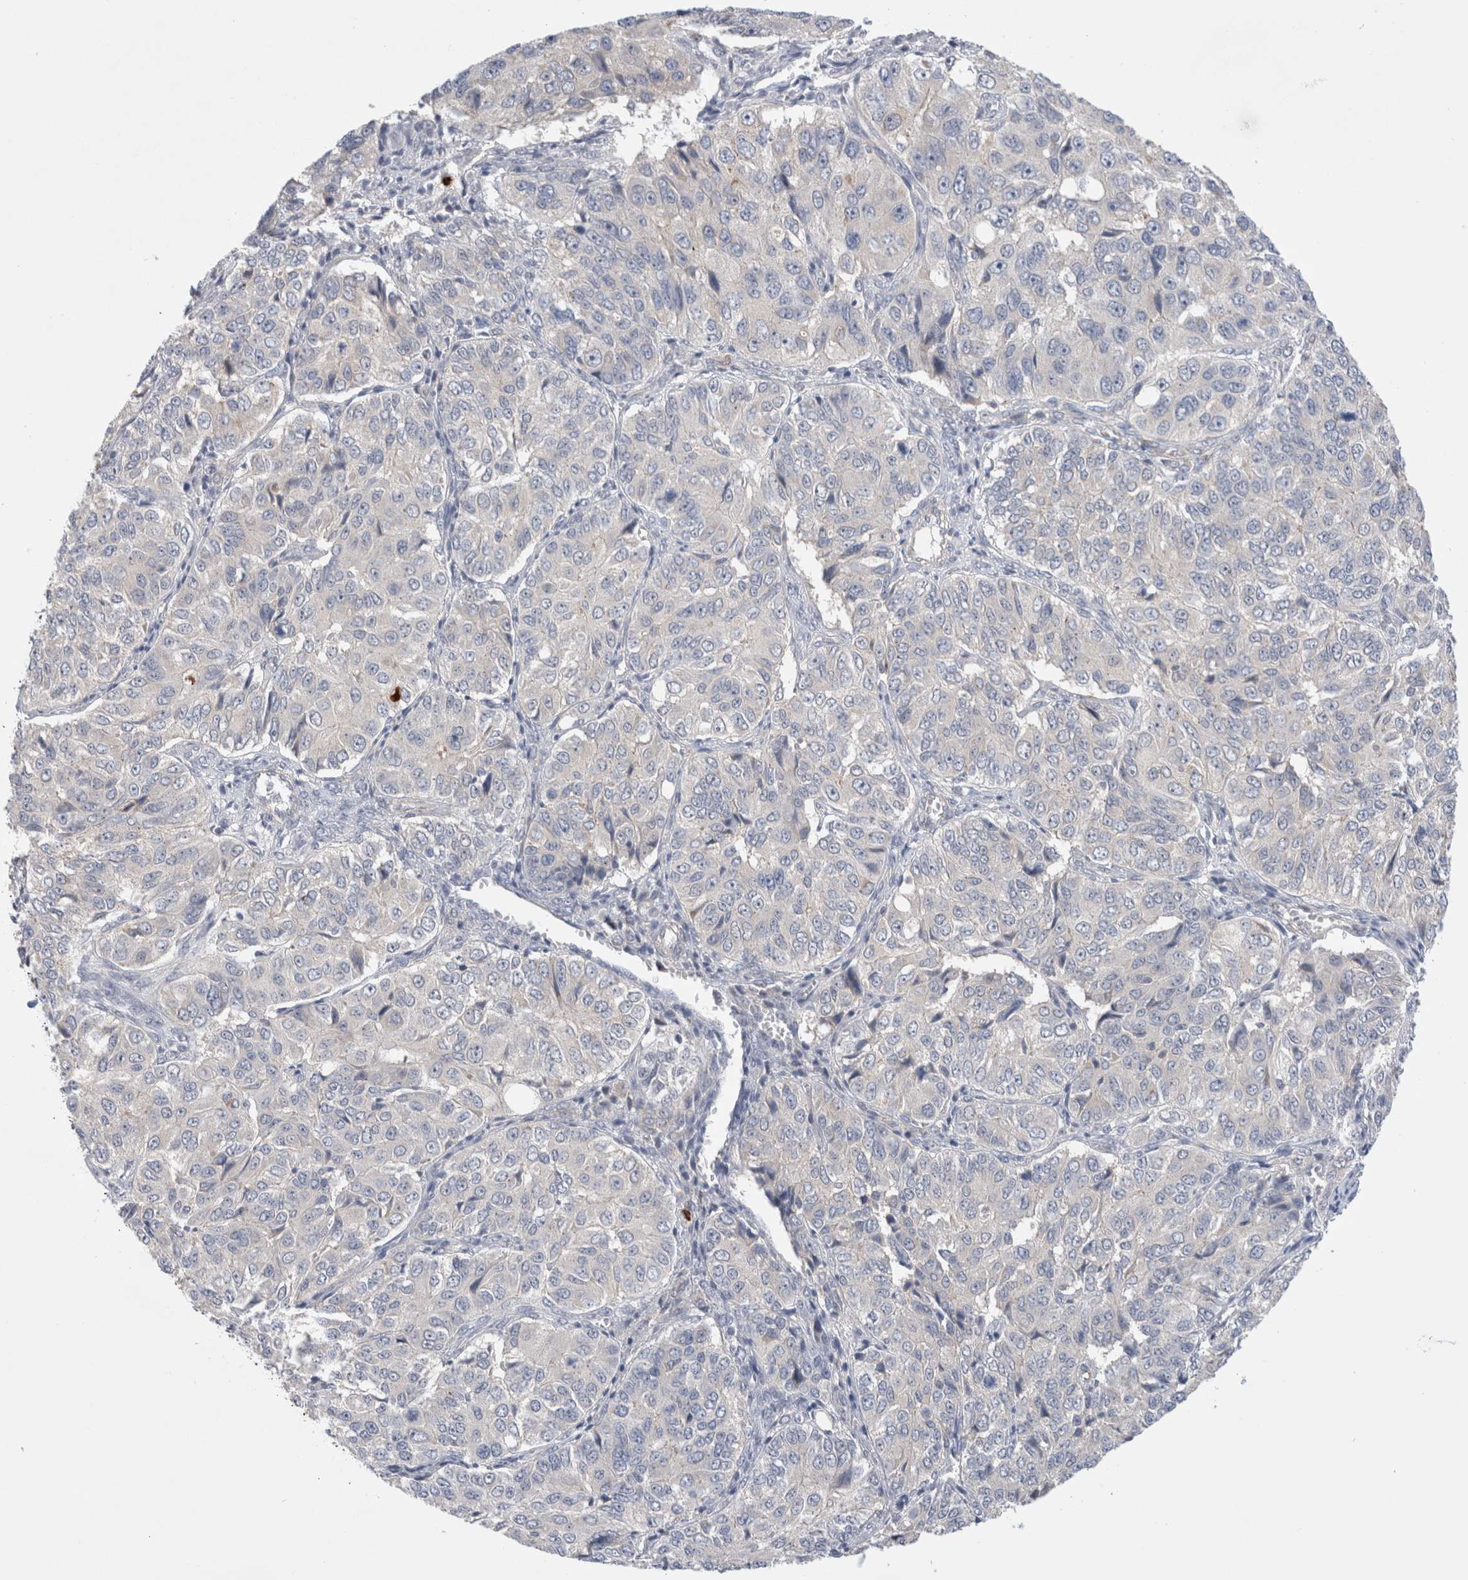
{"staining": {"intensity": "negative", "quantity": "none", "location": "none"}, "tissue": "ovarian cancer", "cell_type": "Tumor cells", "image_type": "cancer", "snomed": [{"axis": "morphology", "description": "Carcinoma, endometroid"}, {"axis": "topography", "description": "Ovary"}], "caption": "Immunohistochemistry (IHC) photomicrograph of neoplastic tissue: ovarian endometroid carcinoma stained with DAB exhibits no significant protein staining in tumor cells.", "gene": "GSDMB", "patient": {"sex": "female", "age": 51}}